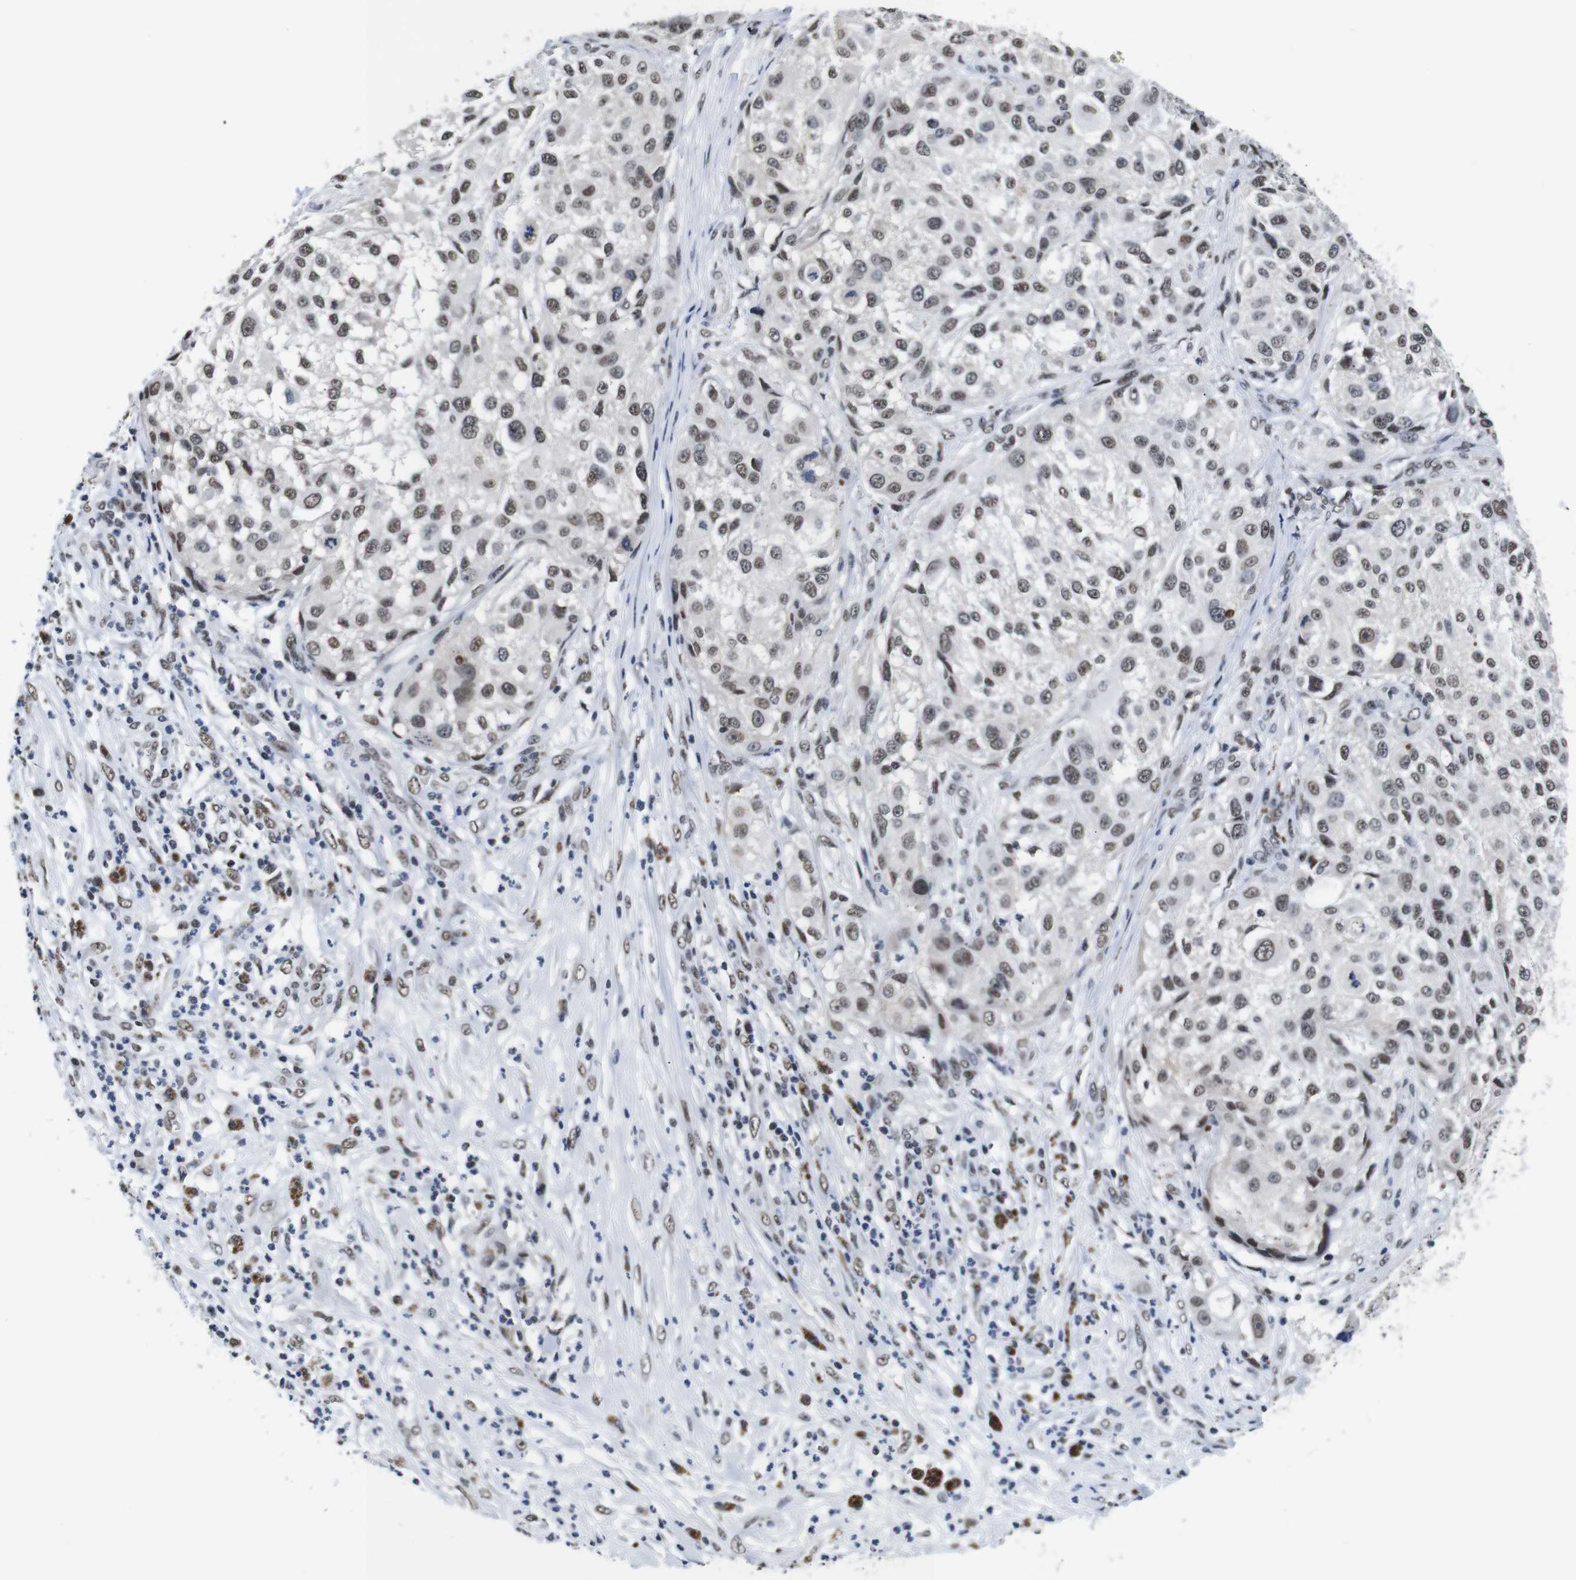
{"staining": {"intensity": "moderate", "quantity": ">75%", "location": "nuclear"}, "tissue": "melanoma", "cell_type": "Tumor cells", "image_type": "cancer", "snomed": [{"axis": "morphology", "description": "Necrosis, NOS"}, {"axis": "morphology", "description": "Malignant melanoma, NOS"}, {"axis": "topography", "description": "Skin"}], "caption": "The histopathology image displays immunohistochemical staining of melanoma. There is moderate nuclear staining is appreciated in about >75% of tumor cells.", "gene": "ILDR2", "patient": {"sex": "female", "age": 87}}